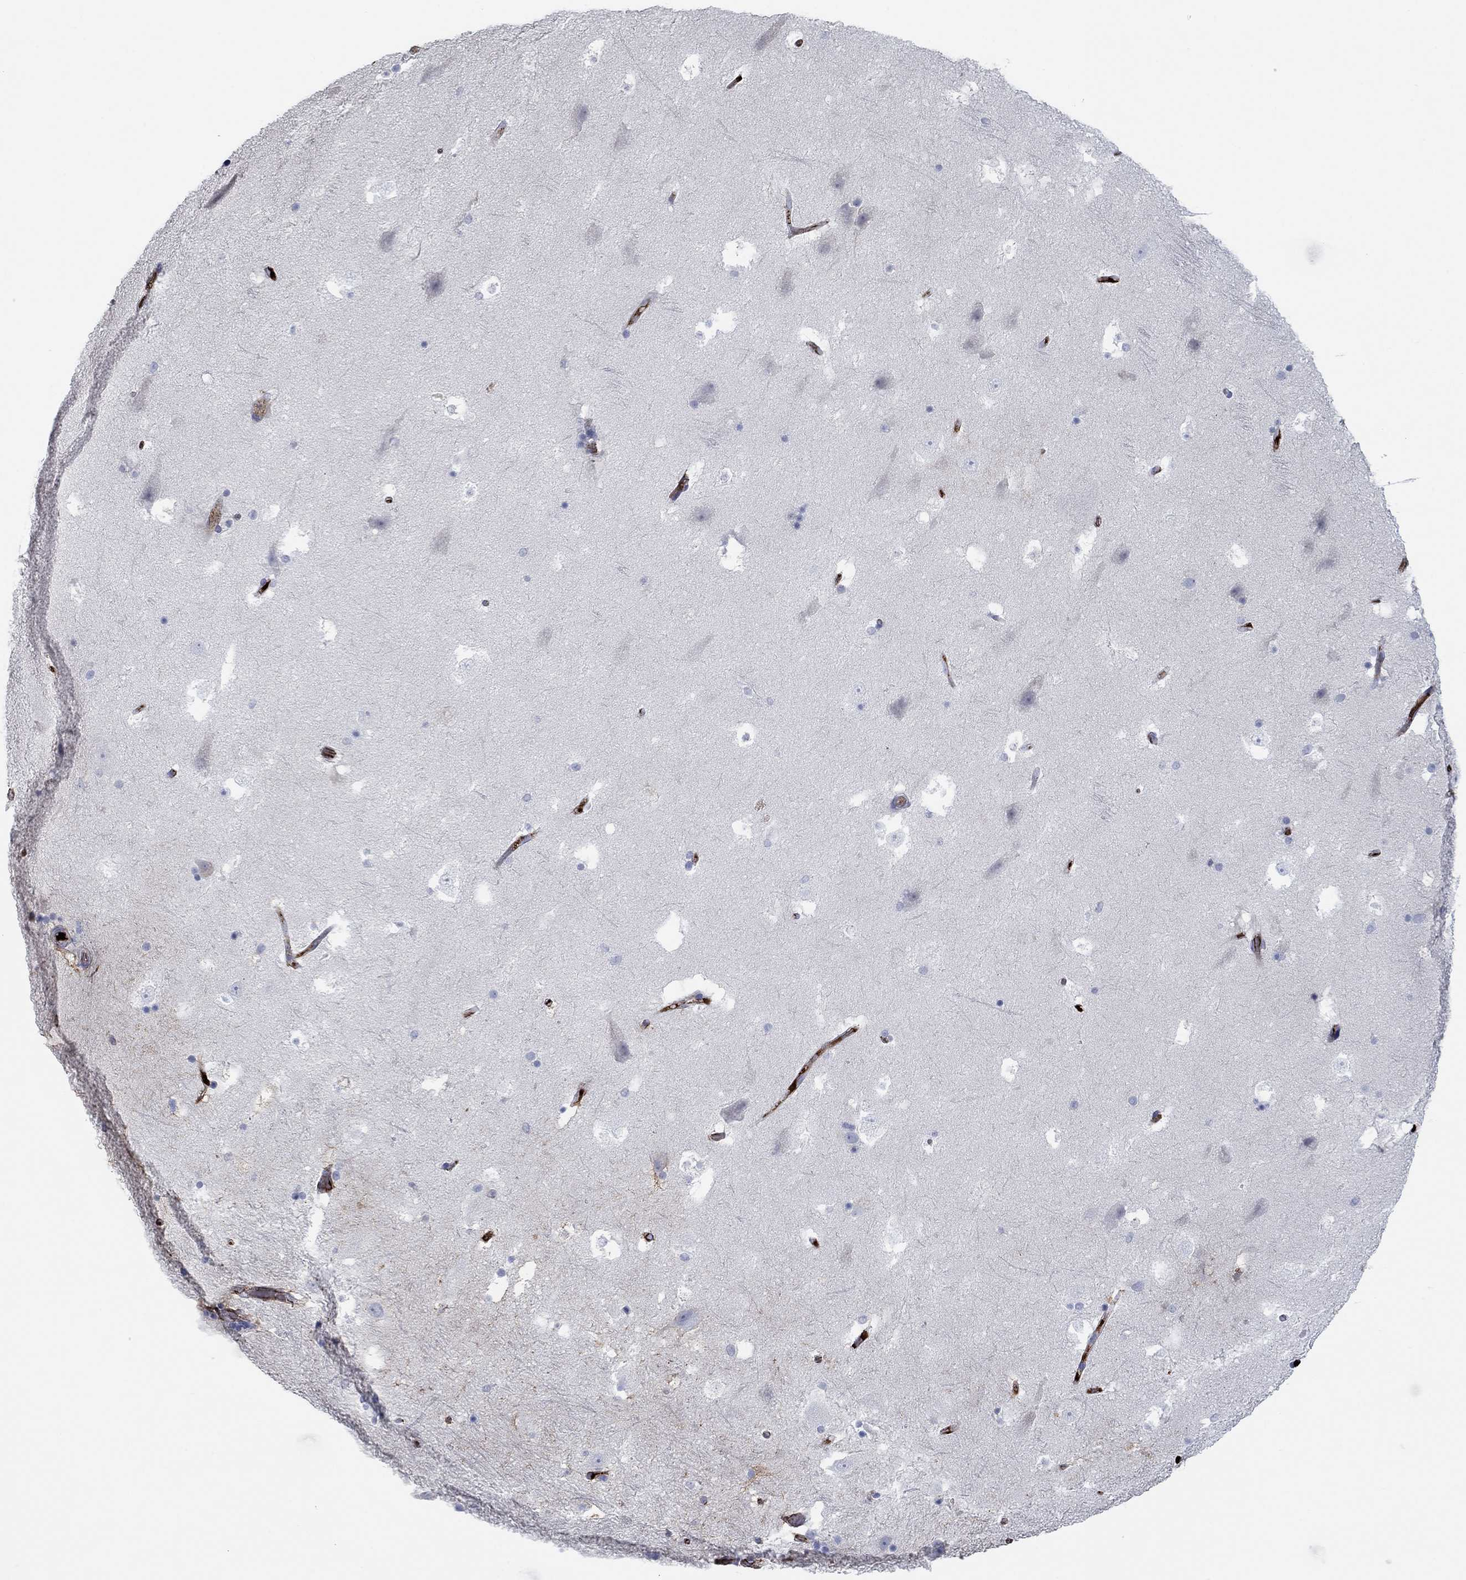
{"staining": {"intensity": "negative", "quantity": "none", "location": "none"}, "tissue": "hippocampus", "cell_type": "Glial cells", "image_type": "normal", "snomed": [{"axis": "morphology", "description": "Normal tissue, NOS"}, {"axis": "topography", "description": "Hippocampus"}], "caption": "Glial cells show no significant protein staining in normal hippocampus. Nuclei are stained in blue.", "gene": "APOC3", "patient": {"sex": "male", "age": 51}}